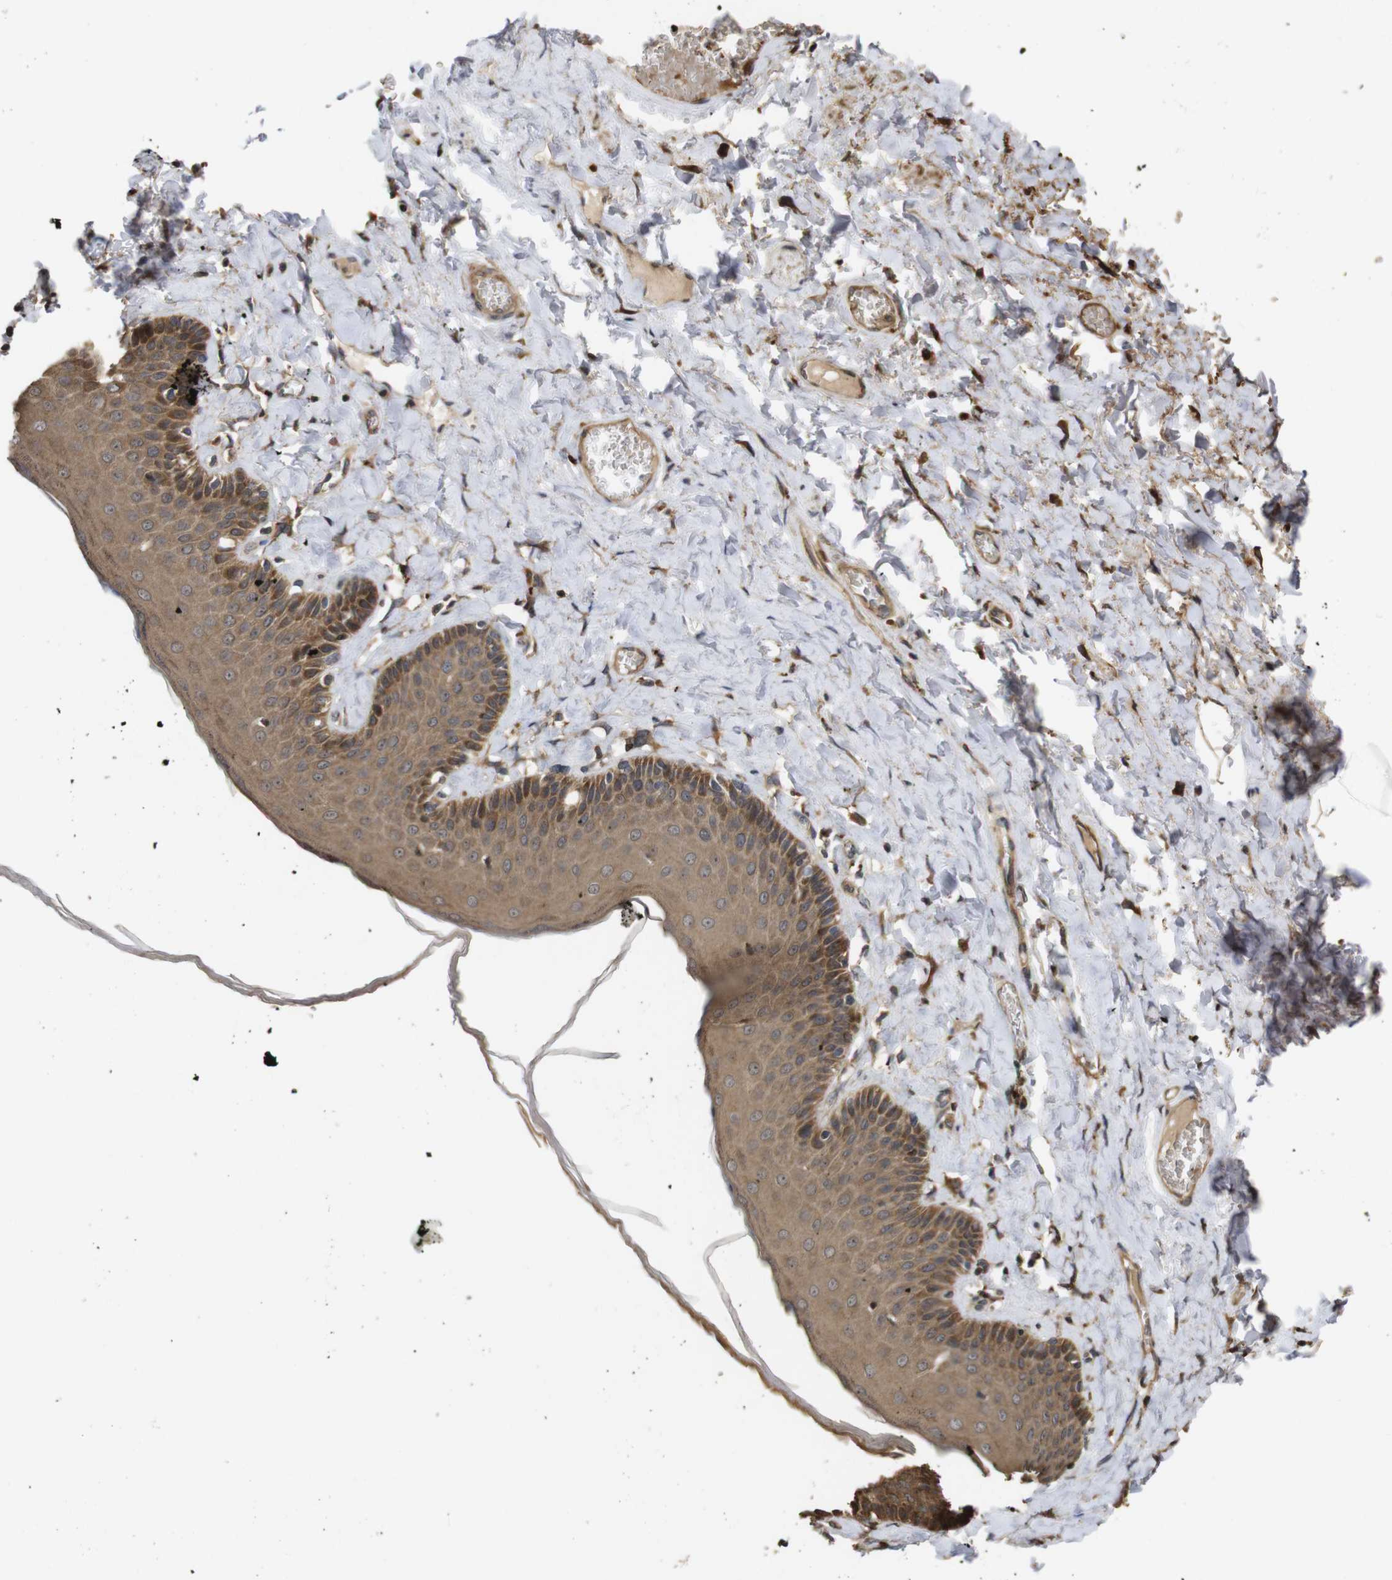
{"staining": {"intensity": "moderate", "quantity": ">75%", "location": "cytoplasmic/membranous"}, "tissue": "skin", "cell_type": "Epidermal cells", "image_type": "normal", "snomed": [{"axis": "morphology", "description": "Normal tissue, NOS"}, {"axis": "topography", "description": "Anal"}], "caption": "Brown immunohistochemical staining in benign skin reveals moderate cytoplasmic/membranous positivity in about >75% of epidermal cells.", "gene": "PTPN14", "patient": {"sex": "male", "age": 69}}